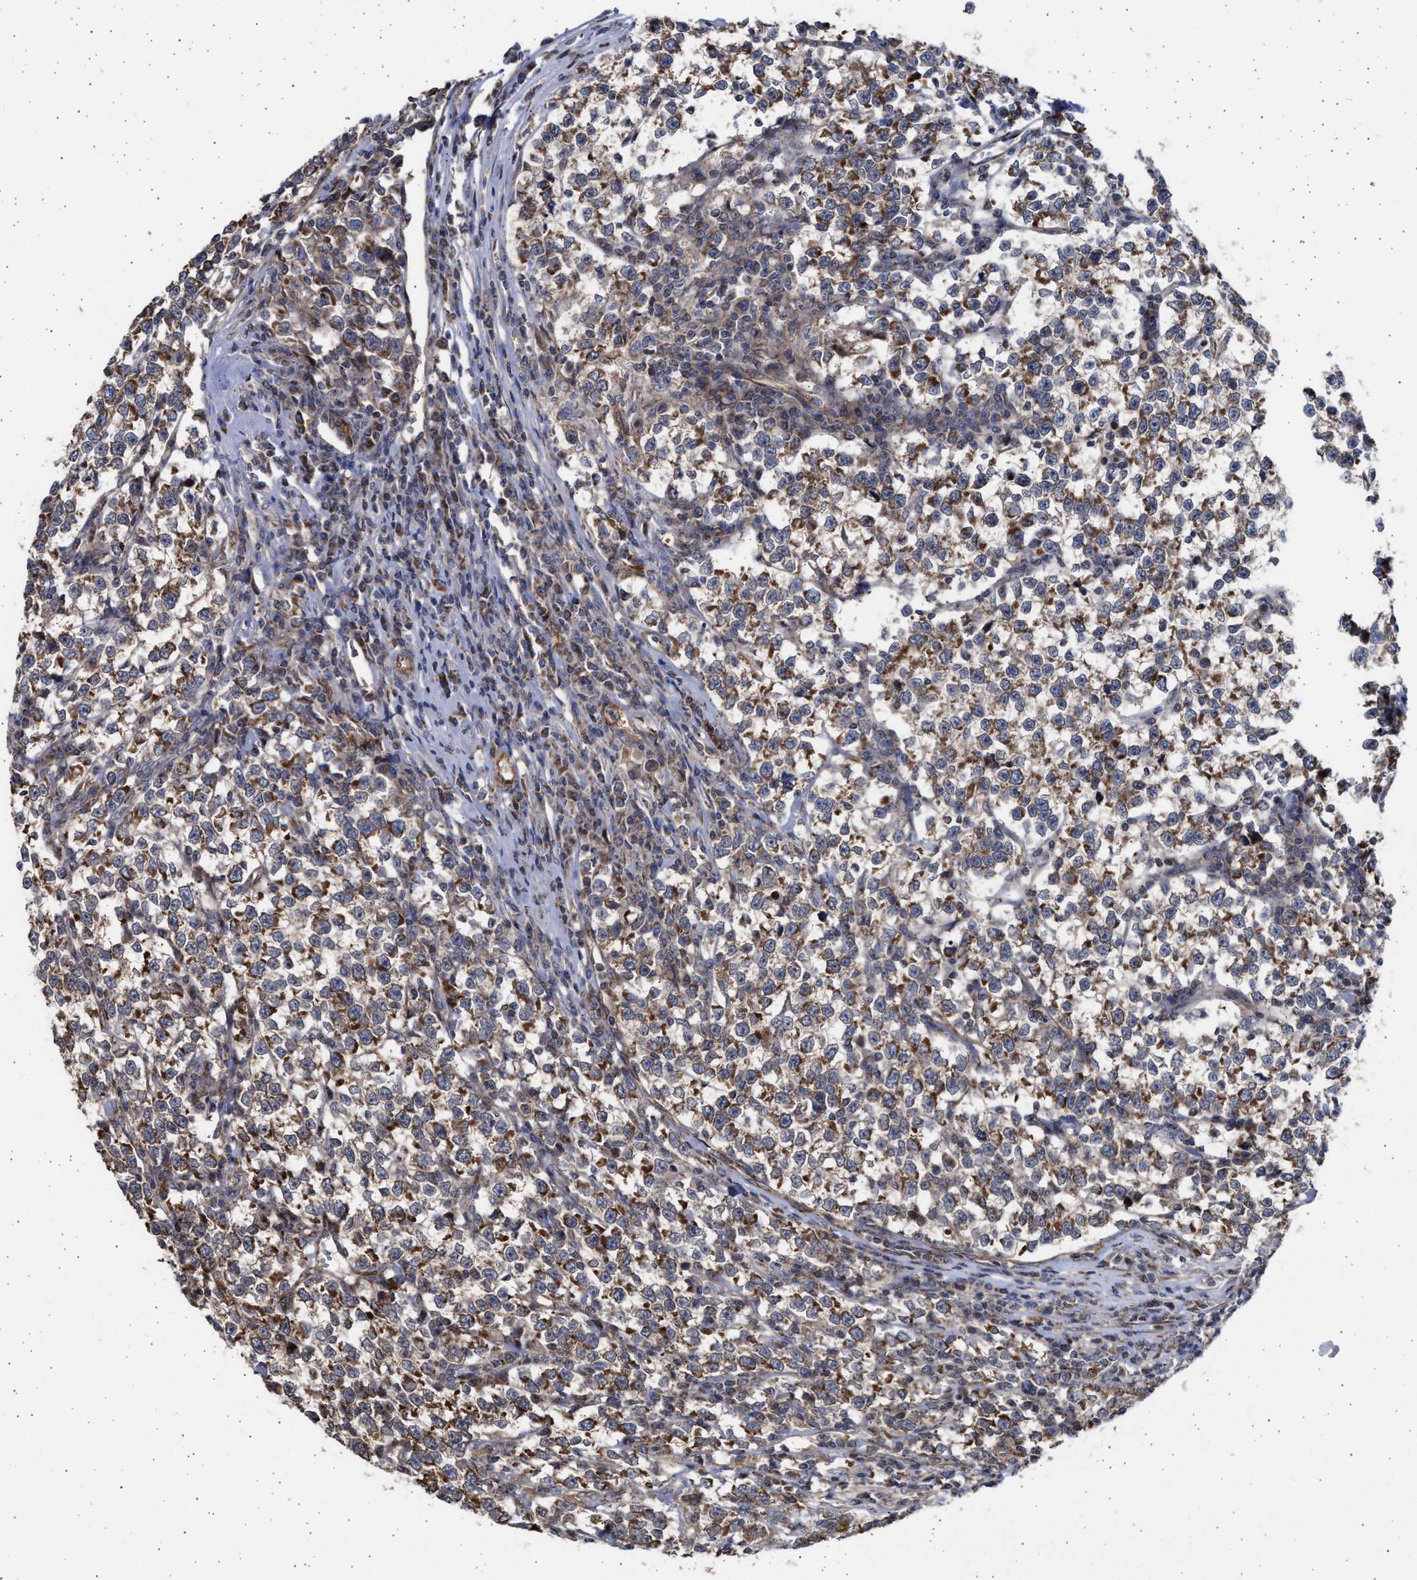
{"staining": {"intensity": "strong", "quantity": ">75%", "location": "cytoplasmic/membranous"}, "tissue": "testis cancer", "cell_type": "Tumor cells", "image_type": "cancer", "snomed": [{"axis": "morphology", "description": "Normal tissue, NOS"}, {"axis": "morphology", "description": "Seminoma, NOS"}, {"axis": "topography", "description": "Testis"}], "caption": "Human testis cancer (seminoma) stained for a protein (brown) reveals strong cytoplasmic/membranous positive positivity in approximately >75% of tumor cells.", "gene": "TTC19", "patient": {"sex": "male", "age": 43}}